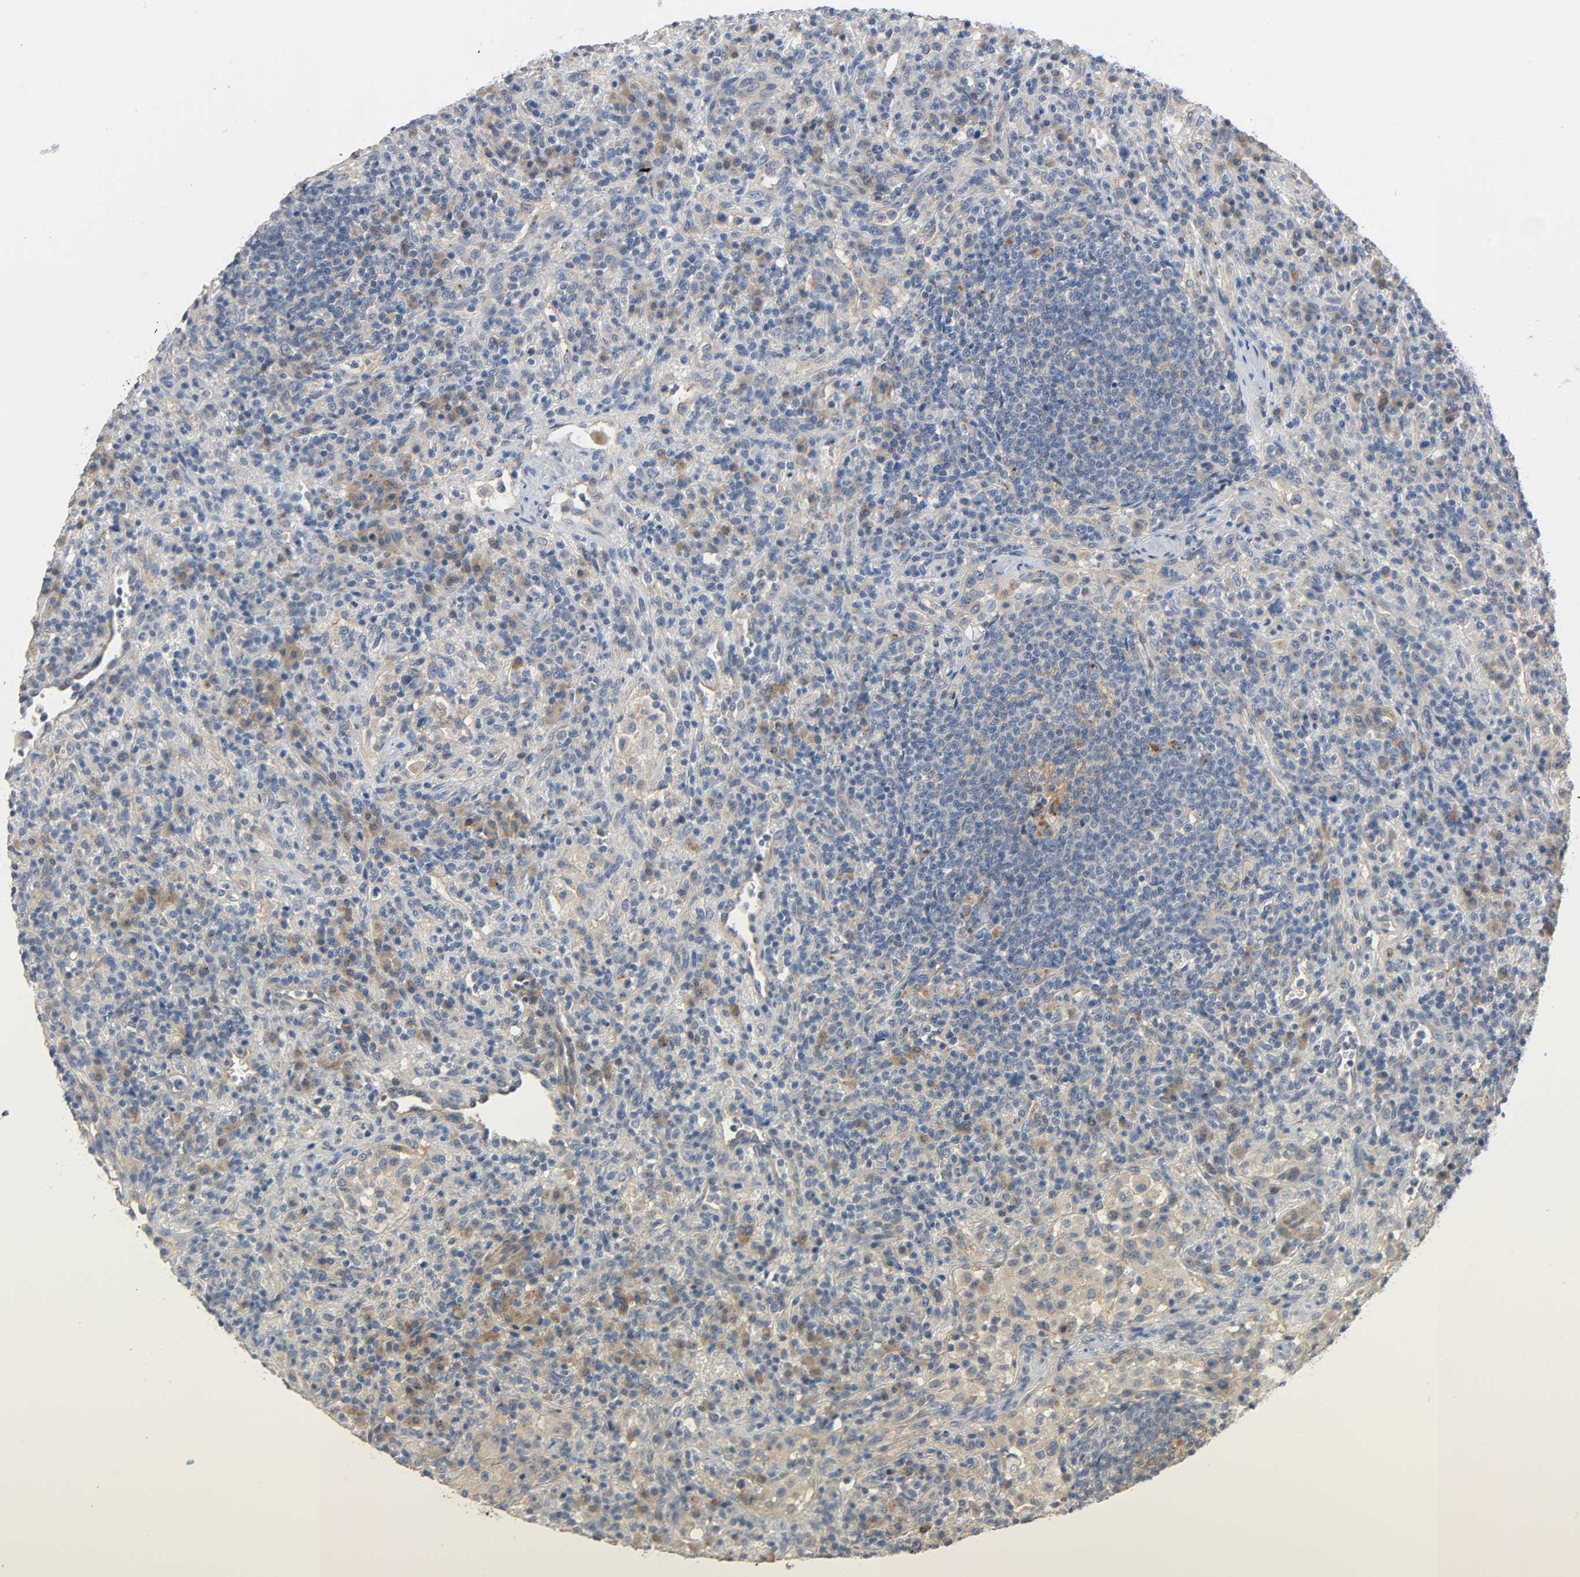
{"staining": {"intensity": "moderate", "quantity": "25%-75%", "location": "cytoplasmic/membranous"}, "tissue": "lymphoma", "cell_type": "Tumor cells", "image_type": "cancer", "snomed": [{"axis": "morphology", "description": "Hodgkin's disease, NOS"}, {"axis": "topography", "description": "Lymph node"}], "caption": "A brown stain highlights moderate cytoplasmic/membranous expression of a protein in Hodgkin's disease tumor cells.", "gene": "ARPC1A", "patient": {"sex": "male", "age": 65}}